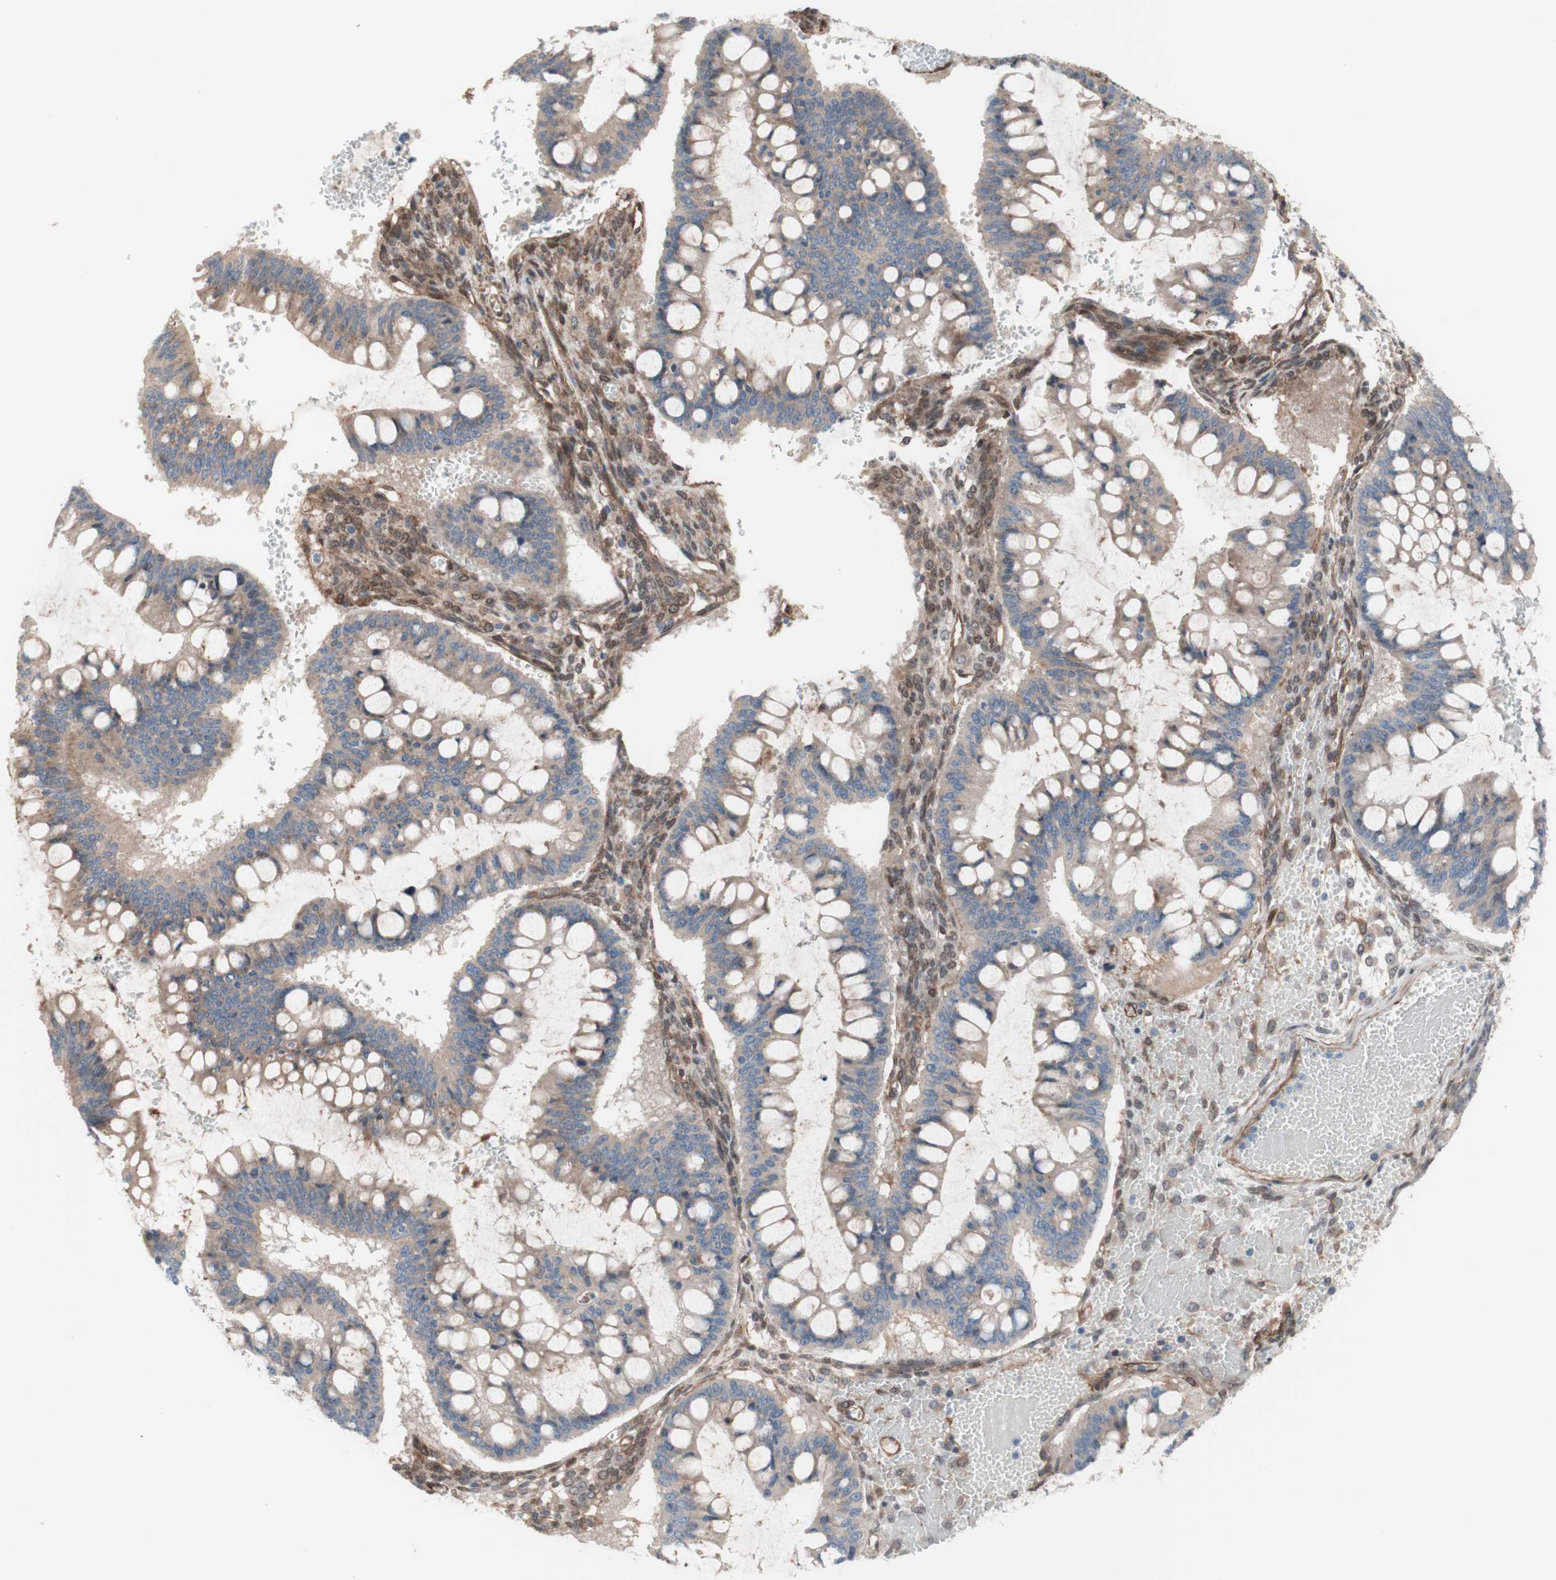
{"staining": {"intensity": "weak", "quantity": ">75%", "location": "cytoplasmic/membranous"}, "tissue": "ovarian cancer", "cell_type": "Tumor cells", "image_type": "cancer", "snomed": [{"axis": "morphology", "description": "Cystadenocarcinoma, mucinous, NOS"}, {"axis": "topography", "description": "Ovary"}], "caption": "Protein staining shows weak cytoplasmic/membranous staining in approximately >75% of tumor cells in ovarian mucinous cystadenocarcinoma.", "gene": "CNN3", "patient": {"sex": "female", "age": 73}}